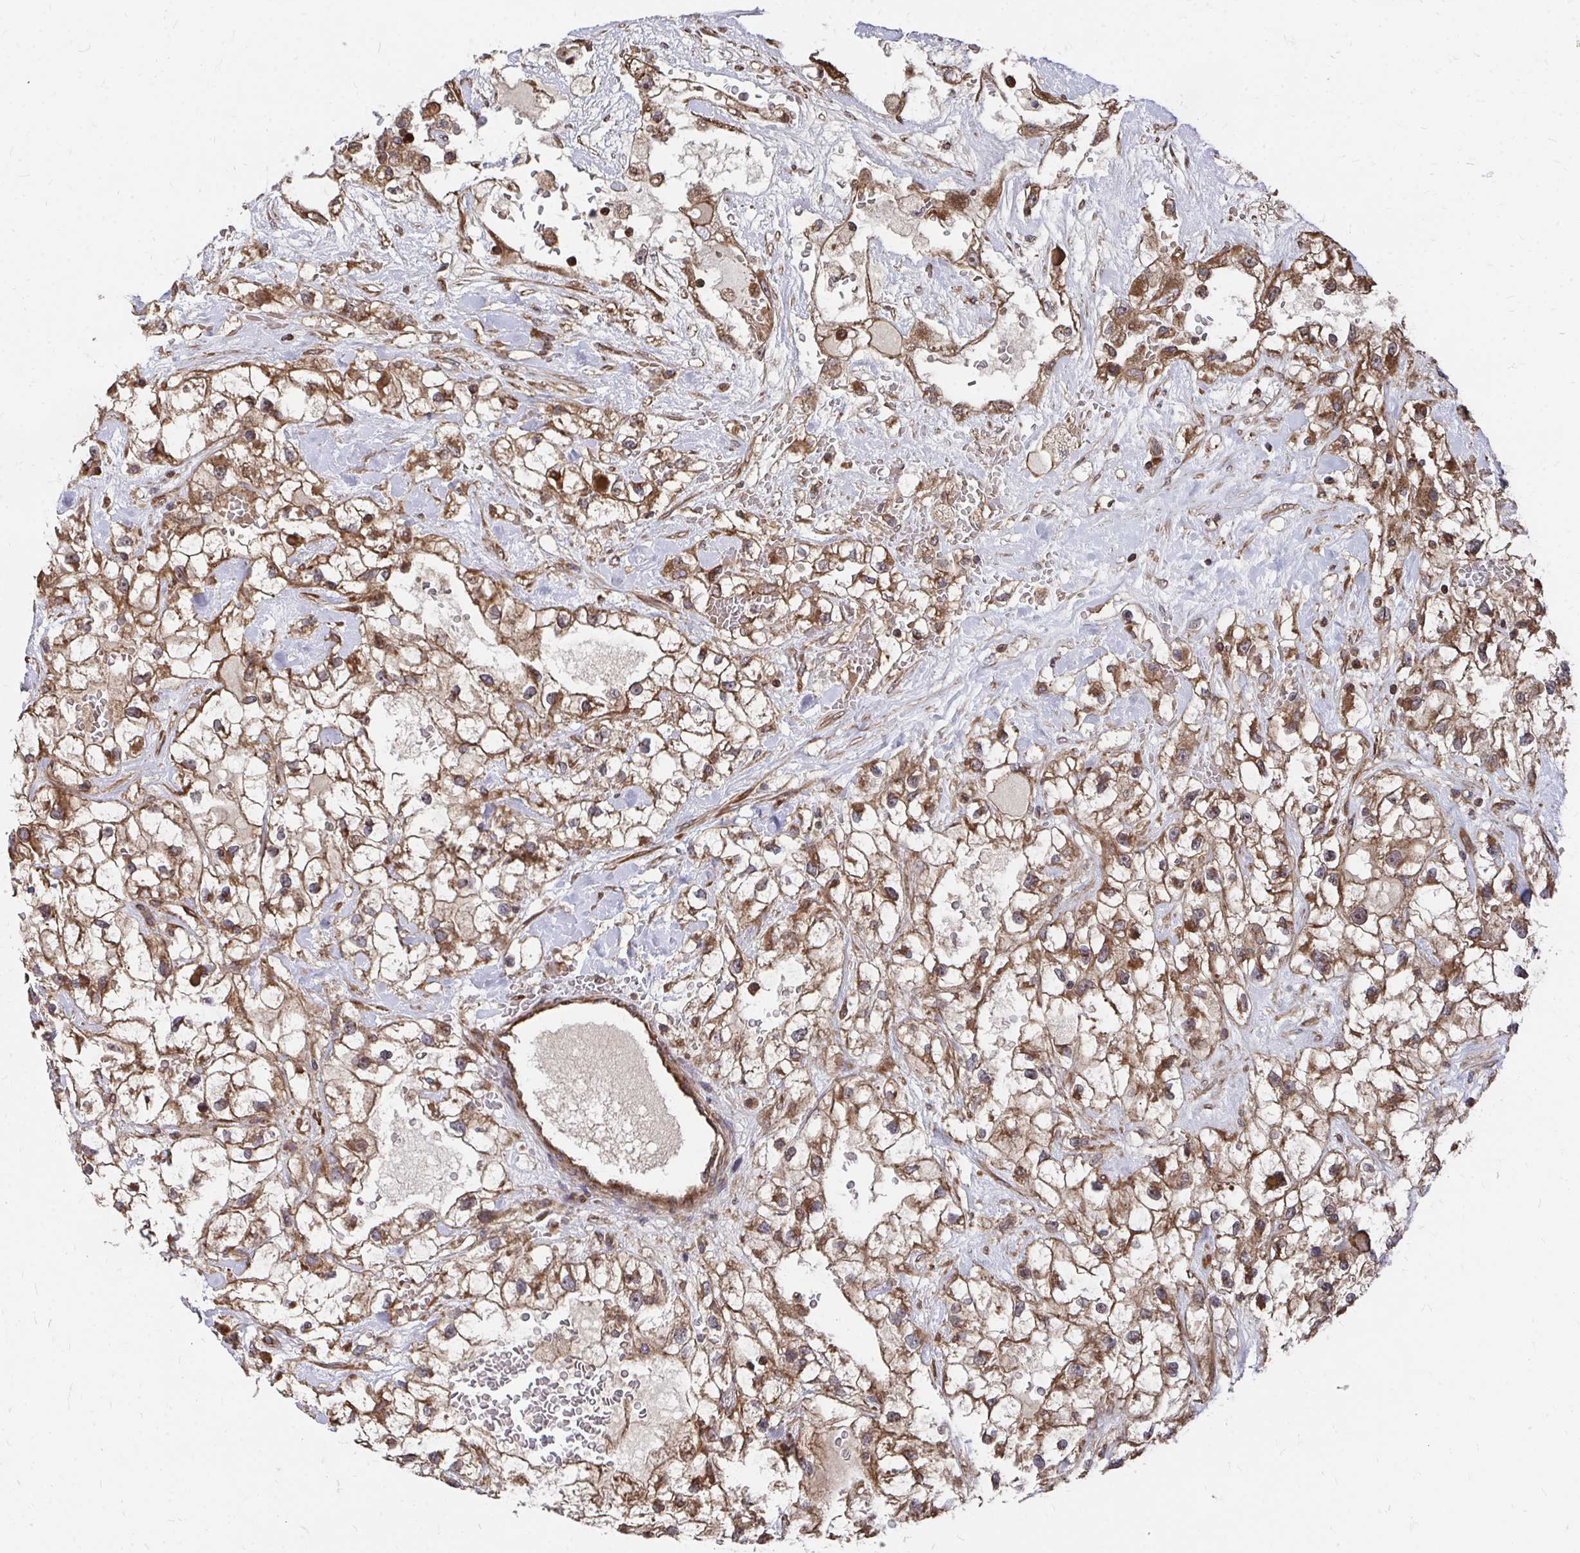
{"staining": {"intensity": "moderate", "quantity": ">75%", "location": "cytoplasmic/membranous"}, "tissue": "renal cancer", "cell_type": "Tumor cells", "image_type": "cancer", "snomed": [{"axis": "morphology", "description": "Adenocarcinoma, NOS"}, {"axis": "topography", "description": "Kidney"}], "caption": "Adenocarcinoma (renal) stained with IHC displays moderate cytoplasmic/membranous positivity in approximately >75% of tumor cells.", "gene": "FAM89A", "patient": {"sex": "male", "age": 59}}